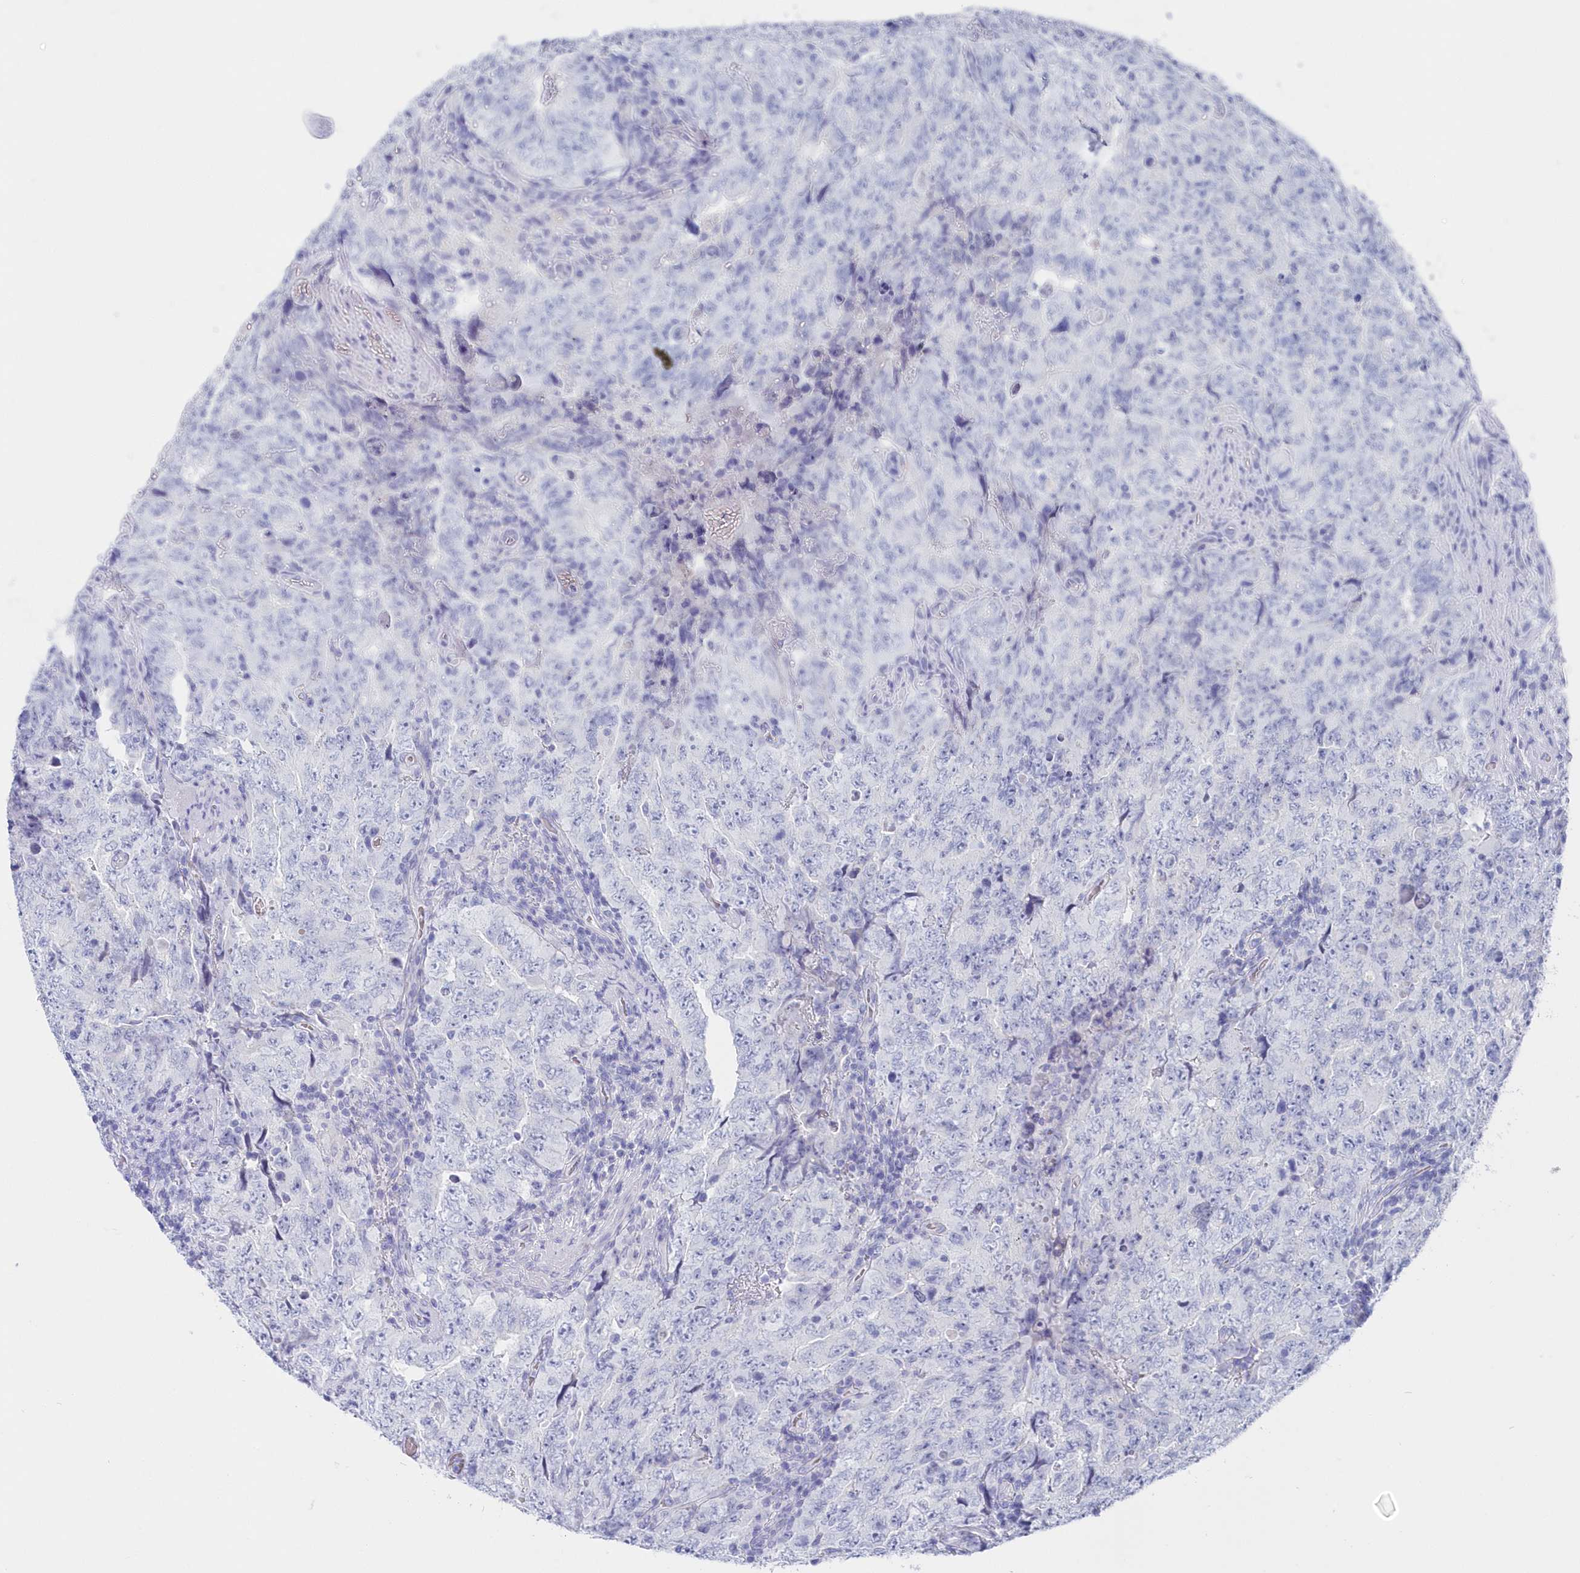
{"staining": {"intensity": "negative", "quantity": "none", "location": "none"}, "tissue": "testis cancer", "cell_type": "Tumor cells", "image_type": "cancer", "snomed": [{"axis": "morphology", "description": "Carcinoma, Embryonal, NOS"}, {"axis": "topography", "description": "Testis"}], "caption": "The photomicrograph demonstrates no staining of tumor cells in testis cancer (embryonal carcinoma). Nuclei are stained in blue.", "gene": "CSNK1G2", "patient": {"sex": "male", "age": 26}}